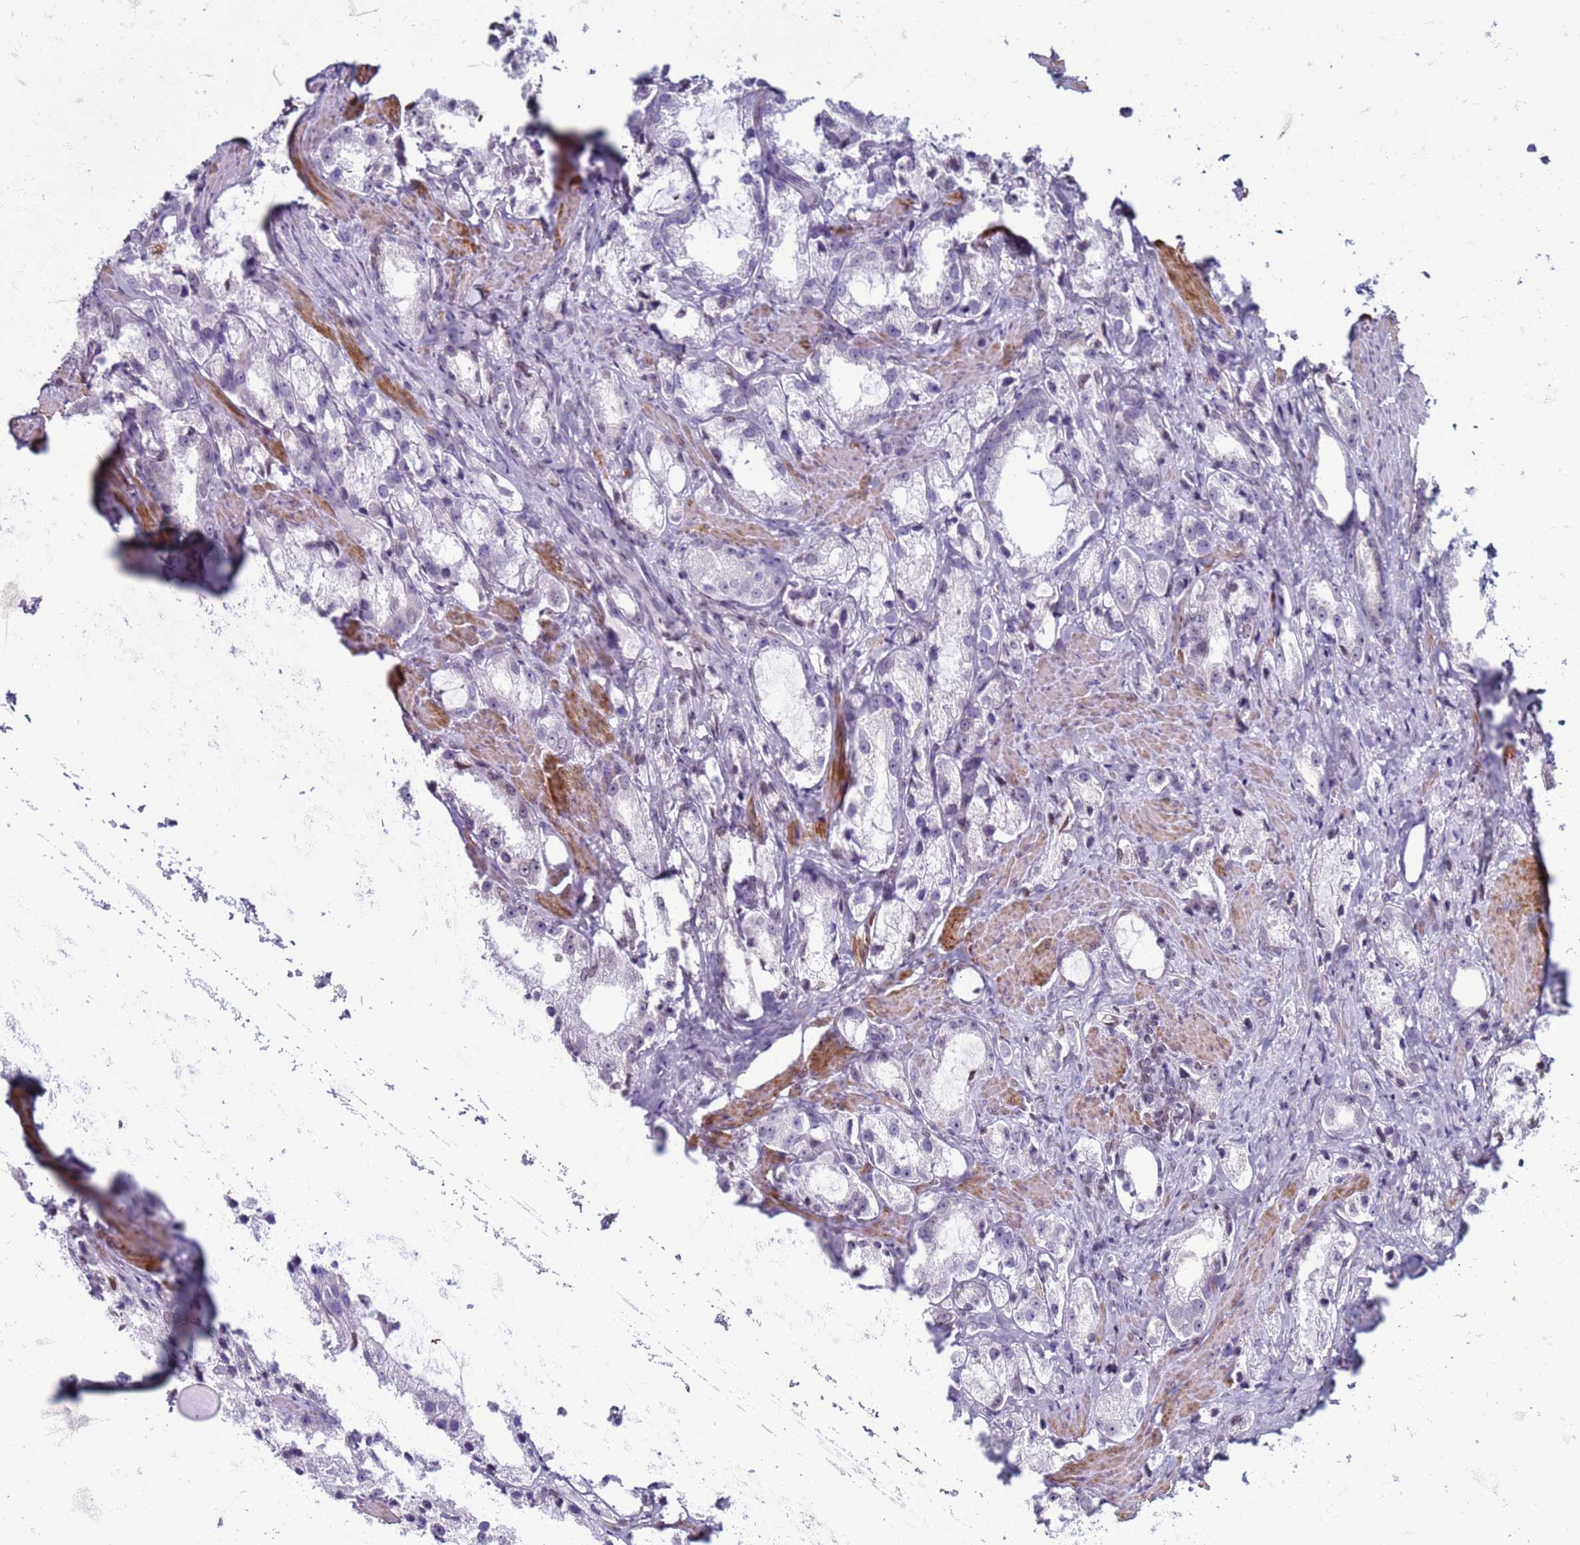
{"staining": {"intensity": "negative", "quantity": "none", "location": "none"}, "tissue": "prostate cancer", "cell_type": "Tumor cells", "image_type": "cancer", "snomed": [{"axis": "morphology", "description": "Adenocarcinoma, High grade"}, {"axis": "topography", "description": "Prostate"}], "caption": "Human adenocarcinoma (high-grade) (prostate) stained for a protein using immunohistochemistry displays no expression in tumor cells.", "gene": "METTL25B", "patient": {"sex": "male", "age": 66}}